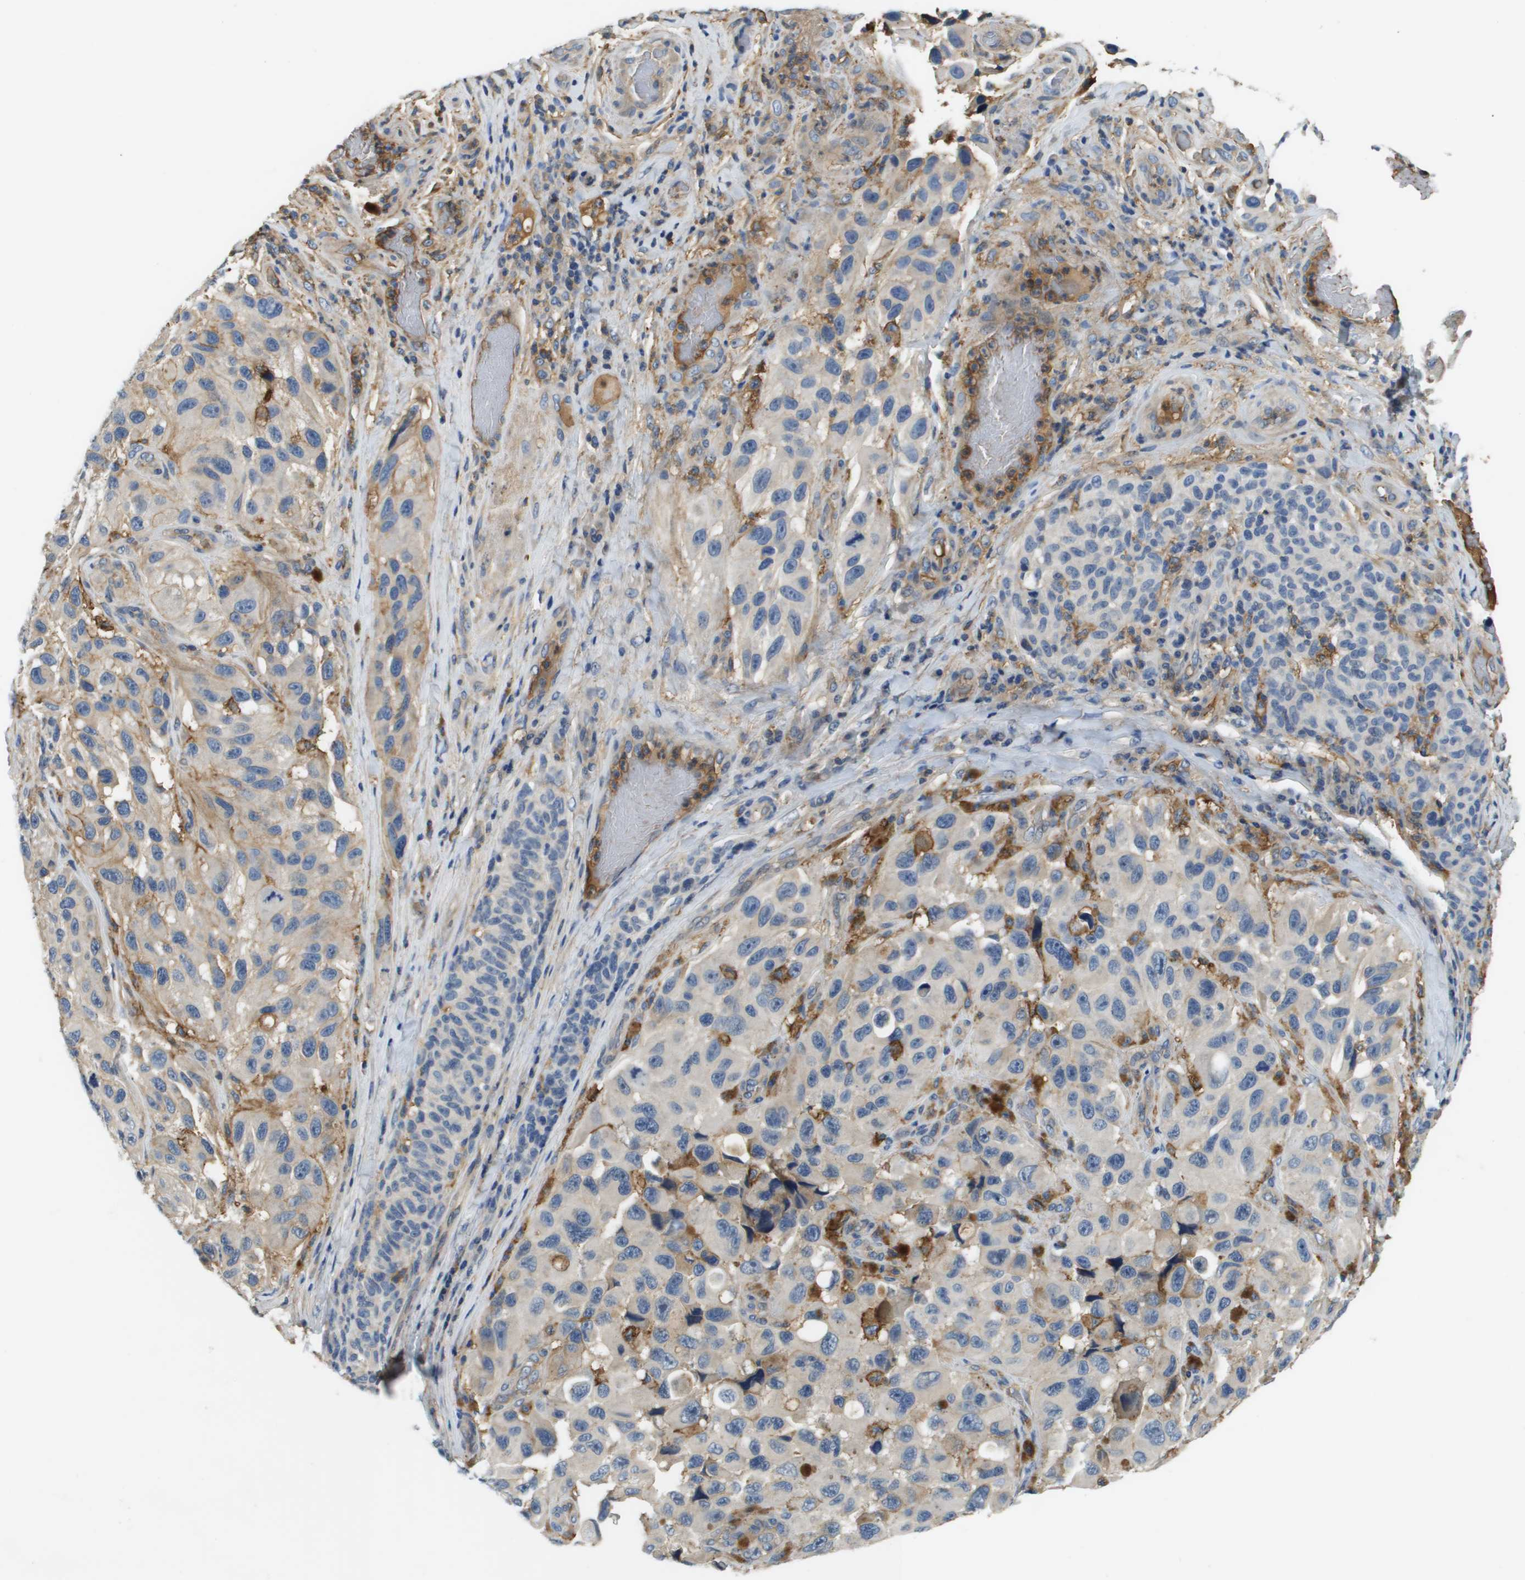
{"staining": {"intensity": "negative", "quantity": "none", "location": "none"}, "tissue": "melanoma", "cell_type": "Tumor cells", "image_type": "cancer", "snomed": [{"axis": "morphology", "description": "Malignant melanoma, NOS"}, {"axis": "topography", "description": "Skin"}], "caption": "Malignant melanoma stained for a protein using IHC reveals no staining tumor cells.", "gene": "SLC16A3", "patient": {"sex": "female", "age": 73}}